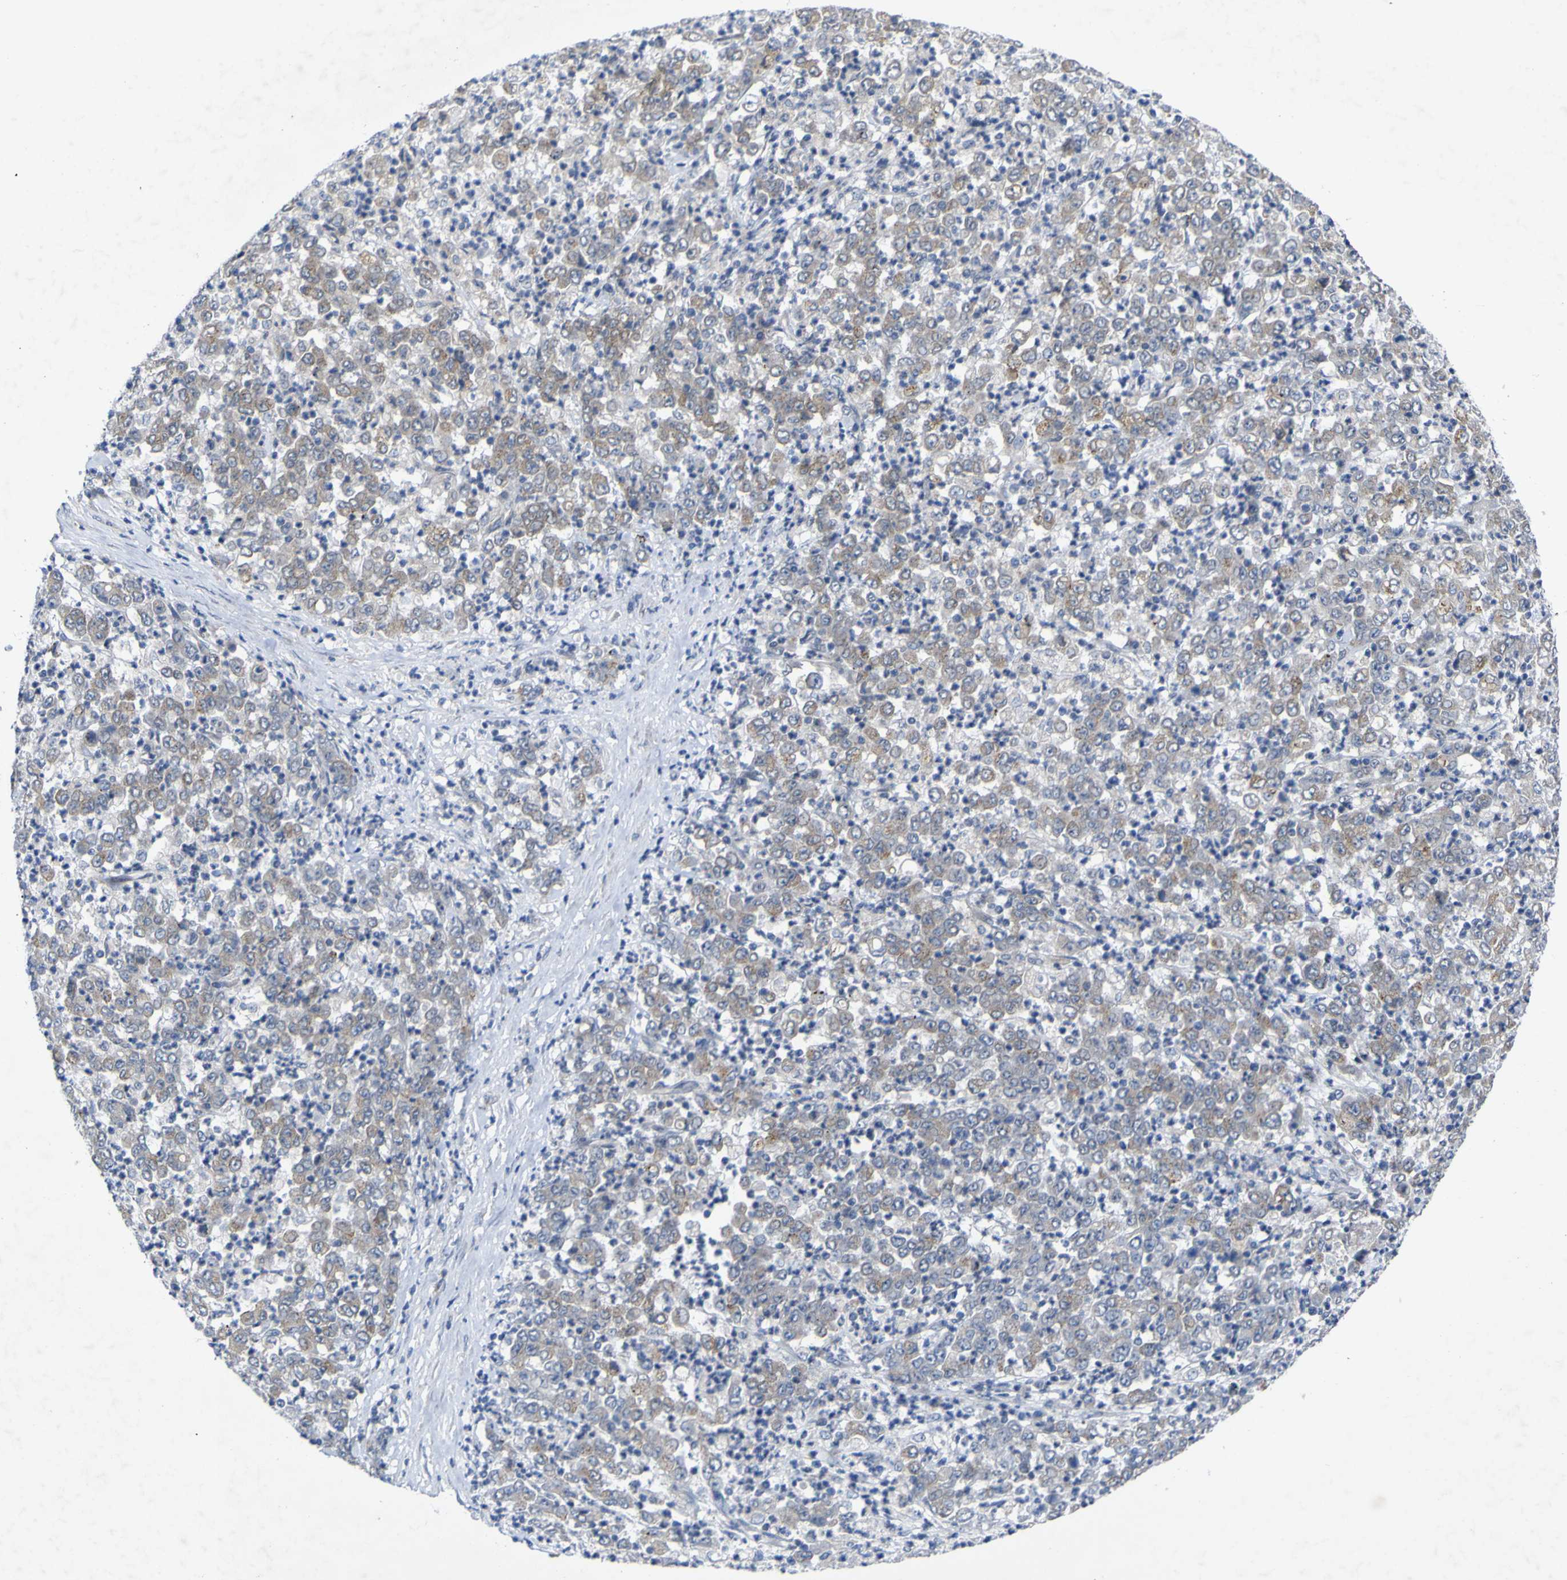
{"staining": {"intensity": "weak", "quantity": "<25%", "location": "cytoplasmic/membranous"}, "tissue": "stomach cancer", "cell_type": "Tumor cells", "image_type": "cancer", "snomed": [{"axis": "morphology", "description": "Adenocarcinoma, NOS"}, {"axis": "topography", "description": "Stomach, lower"}], "caption": "Immunohistochemical staining of human stomach cancer (adenocarcinoma) shows no significant staining in tumor cells. (Immunohistochemistry (ihc), brightfield microscopy, high magnification).", "gene": "NAV1", "patient": {"sex": "female", "age": 71}}